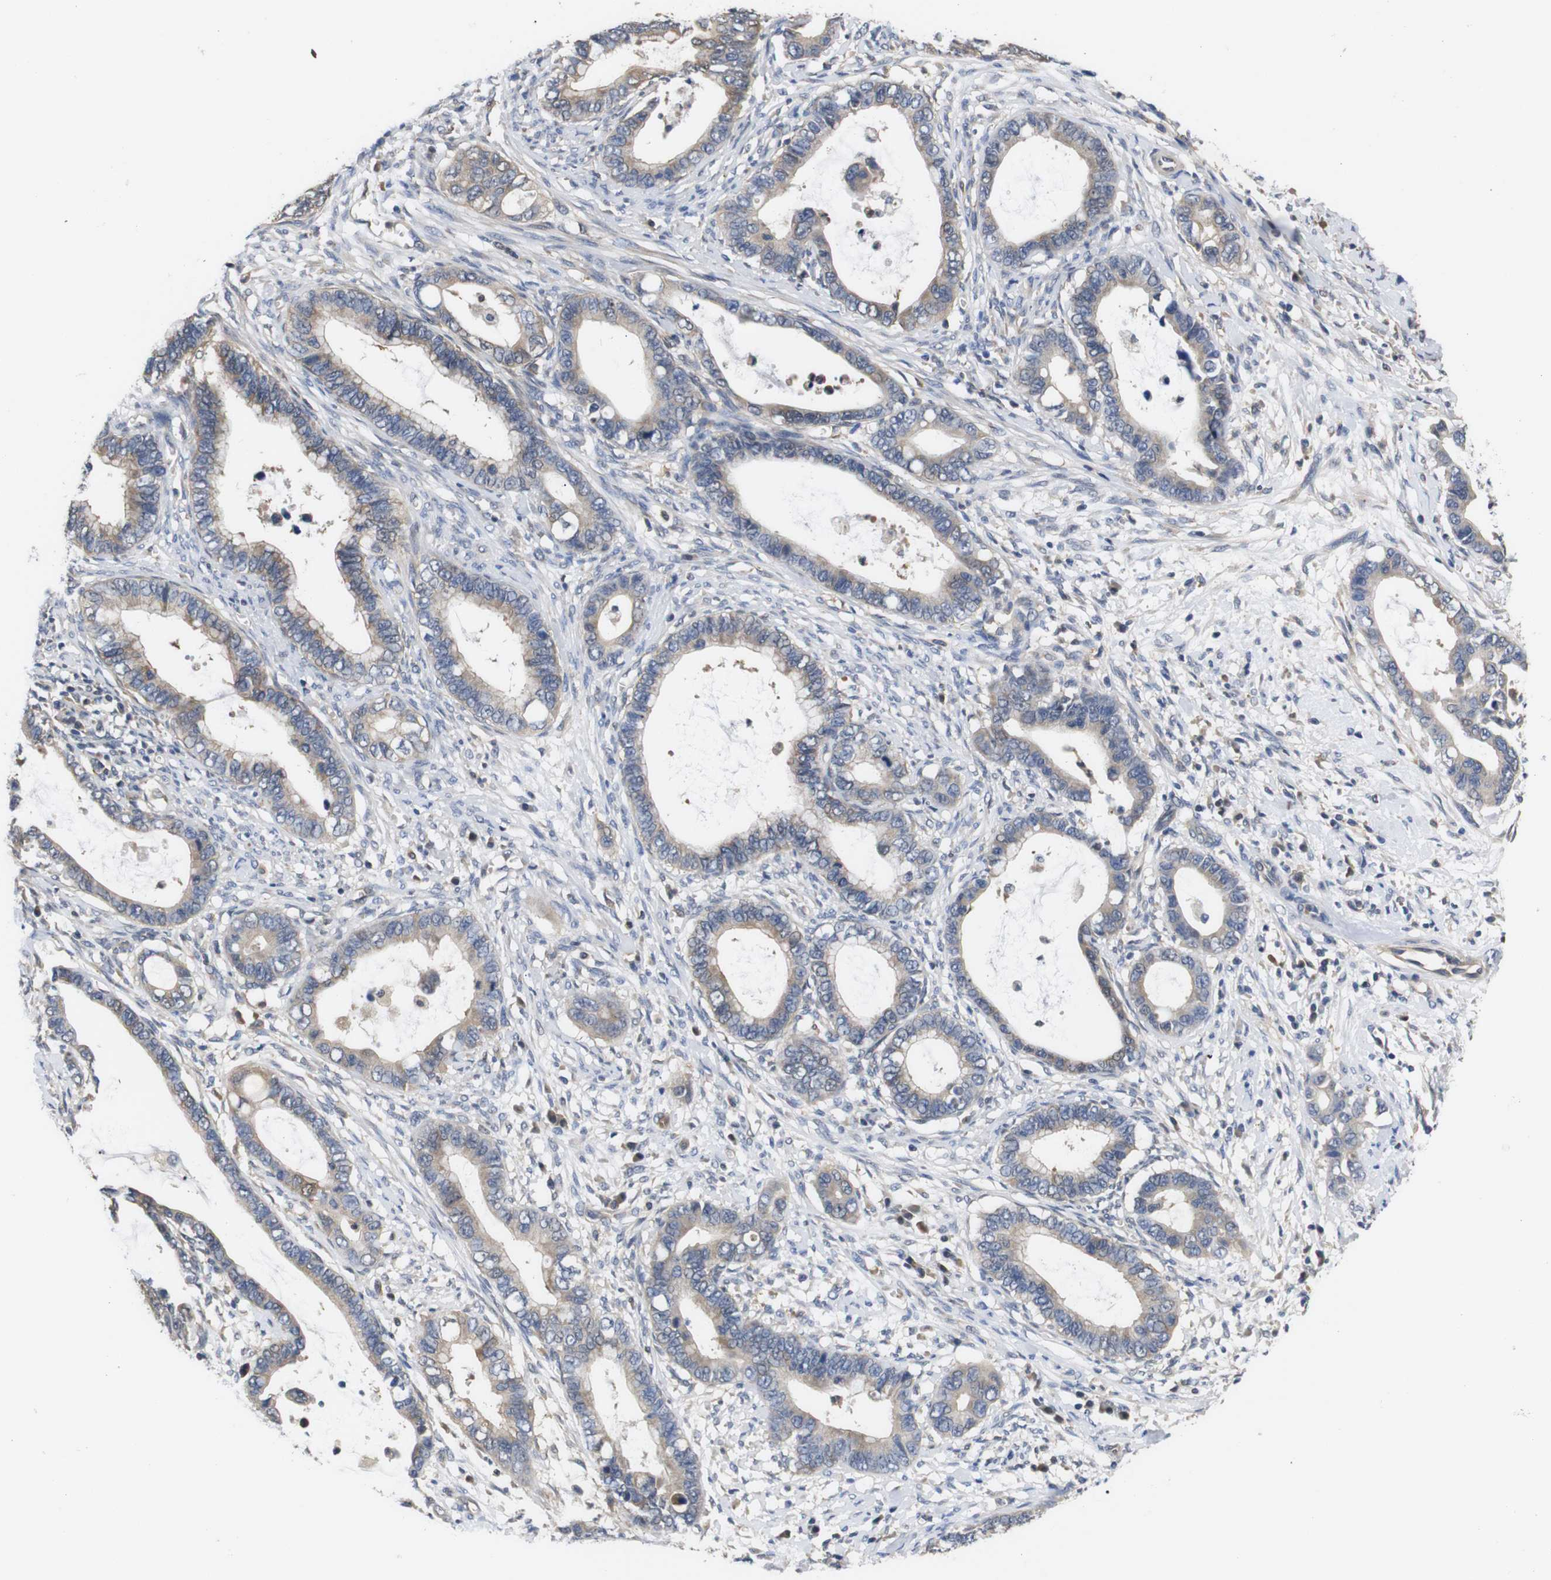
{"staining": {"intensity": "weak", "quantity": ">75%", "location": "cytoplasmic/membranous"}, "tissue": "cervical cancer", "cell_type": "Tumor cells", "image_type": "cancer", "snomed": [{"axis": "morphology", "description": "Adenocarcinoma, NOS"}, {"axis": "topography", "description": "Cervix"}], "caption": "Immunohistochemistry (IHC) (DAB) staining of human cervical cancer (adenocarcinoma) reveals weak cytoplasmic/membranous protein staining in approximately >75% of tumor cells. The staining is performed using DAB (3,3'-diaminobenzidine) brown chromogen to label protein expression. The nuclei are counter-stained blue using hematoxylin.", "gene": "DDR1", "patient": {"sex": "female", "age": 44}}